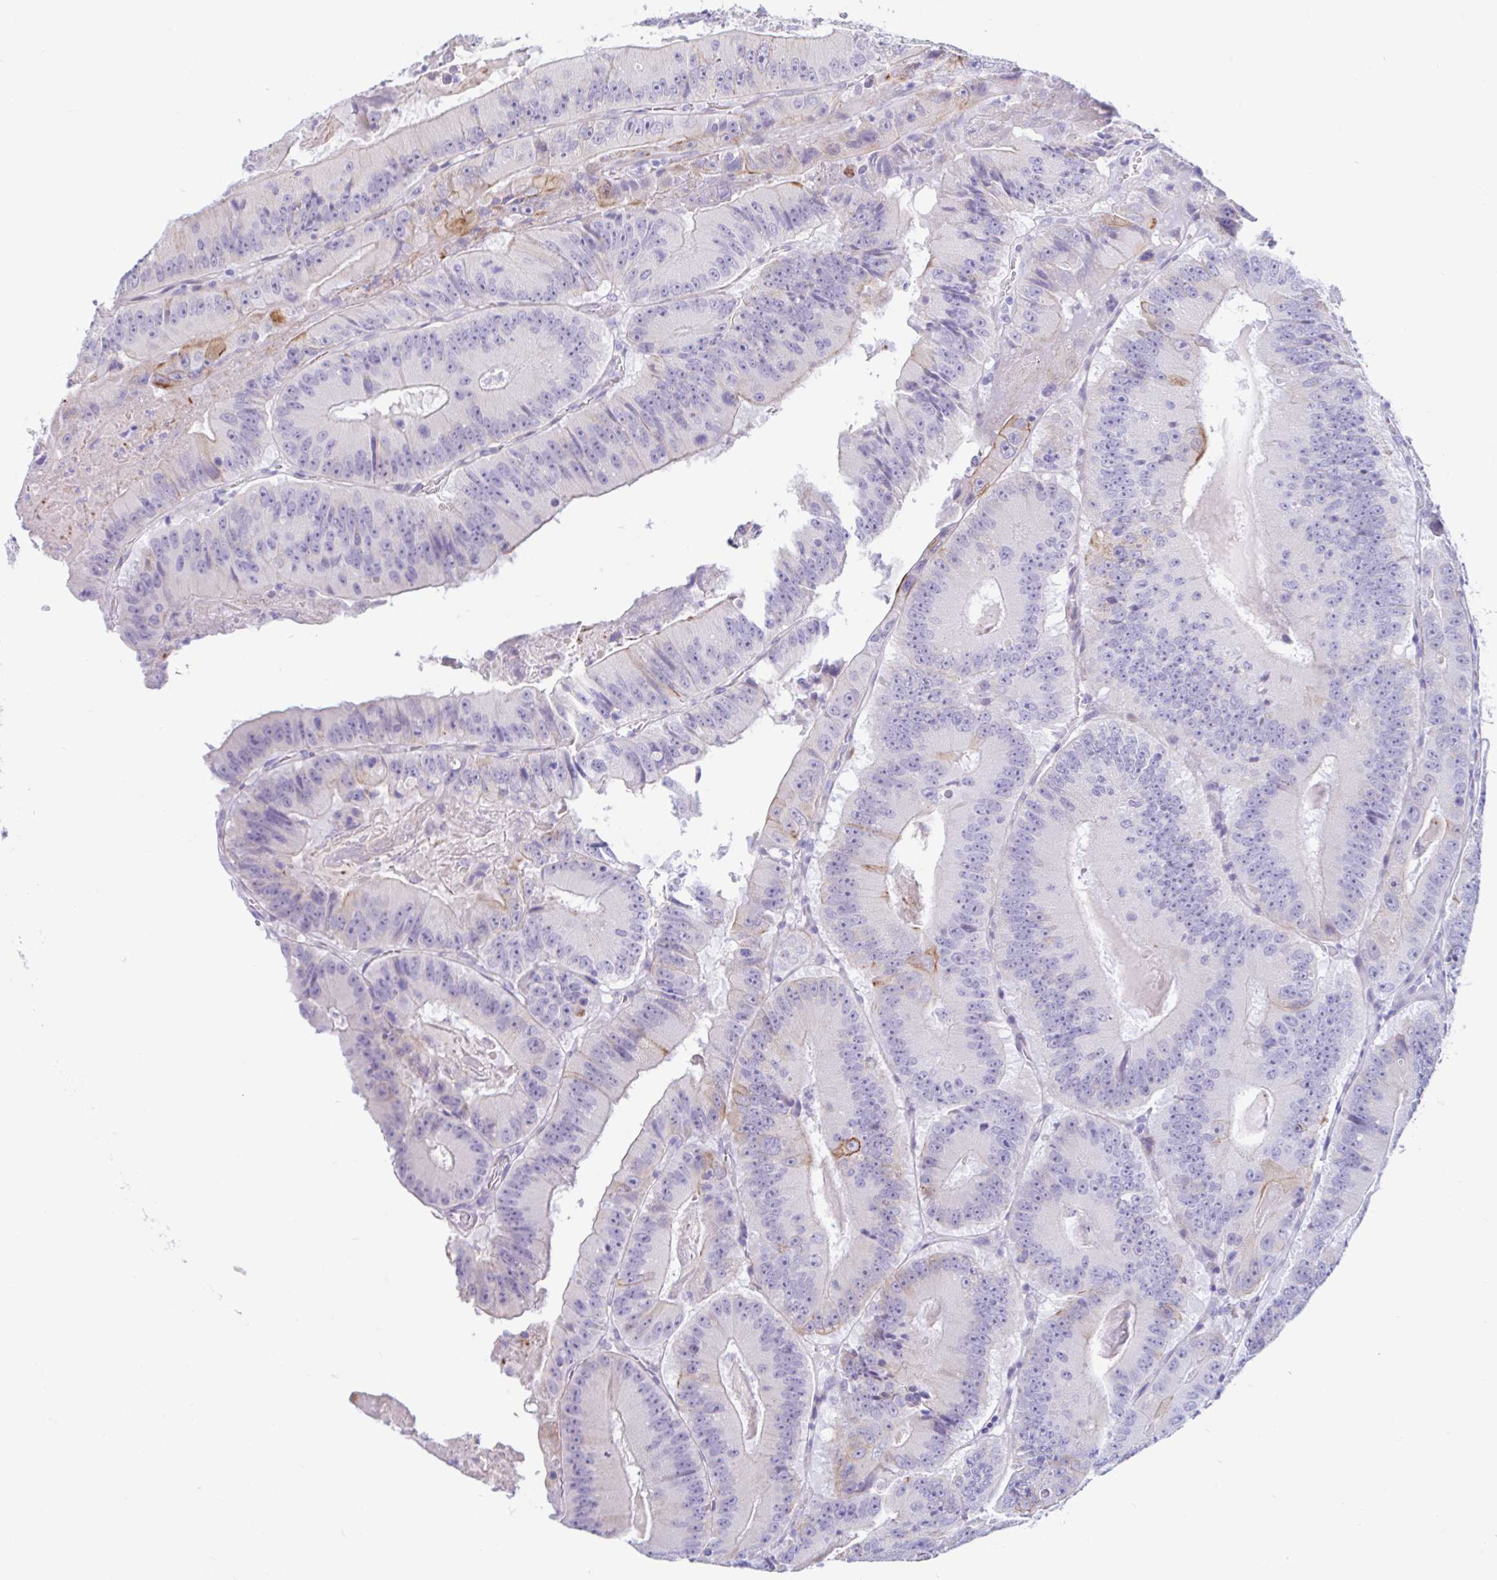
{"staining": {"intensity": "weak", "quantity": "<25%", "location": "cytoplasmic/membranous"}, "tissue": "colorectal cancer", "cell_type": "Tumor cells", "image_type": "cancer", "snomed": [{"axis": "morphology", "description": "Adenocarcinoma, NOS"}, {"axis": "topography", "description": "Colon"}], "caption": "Colorectal adenocarcinoma stained for a protein using immunohistochemistry (IHC) shows no positivity tumor cells.", "gene": "NBPF3", "patient": {"sex": "female", "age": 86}}